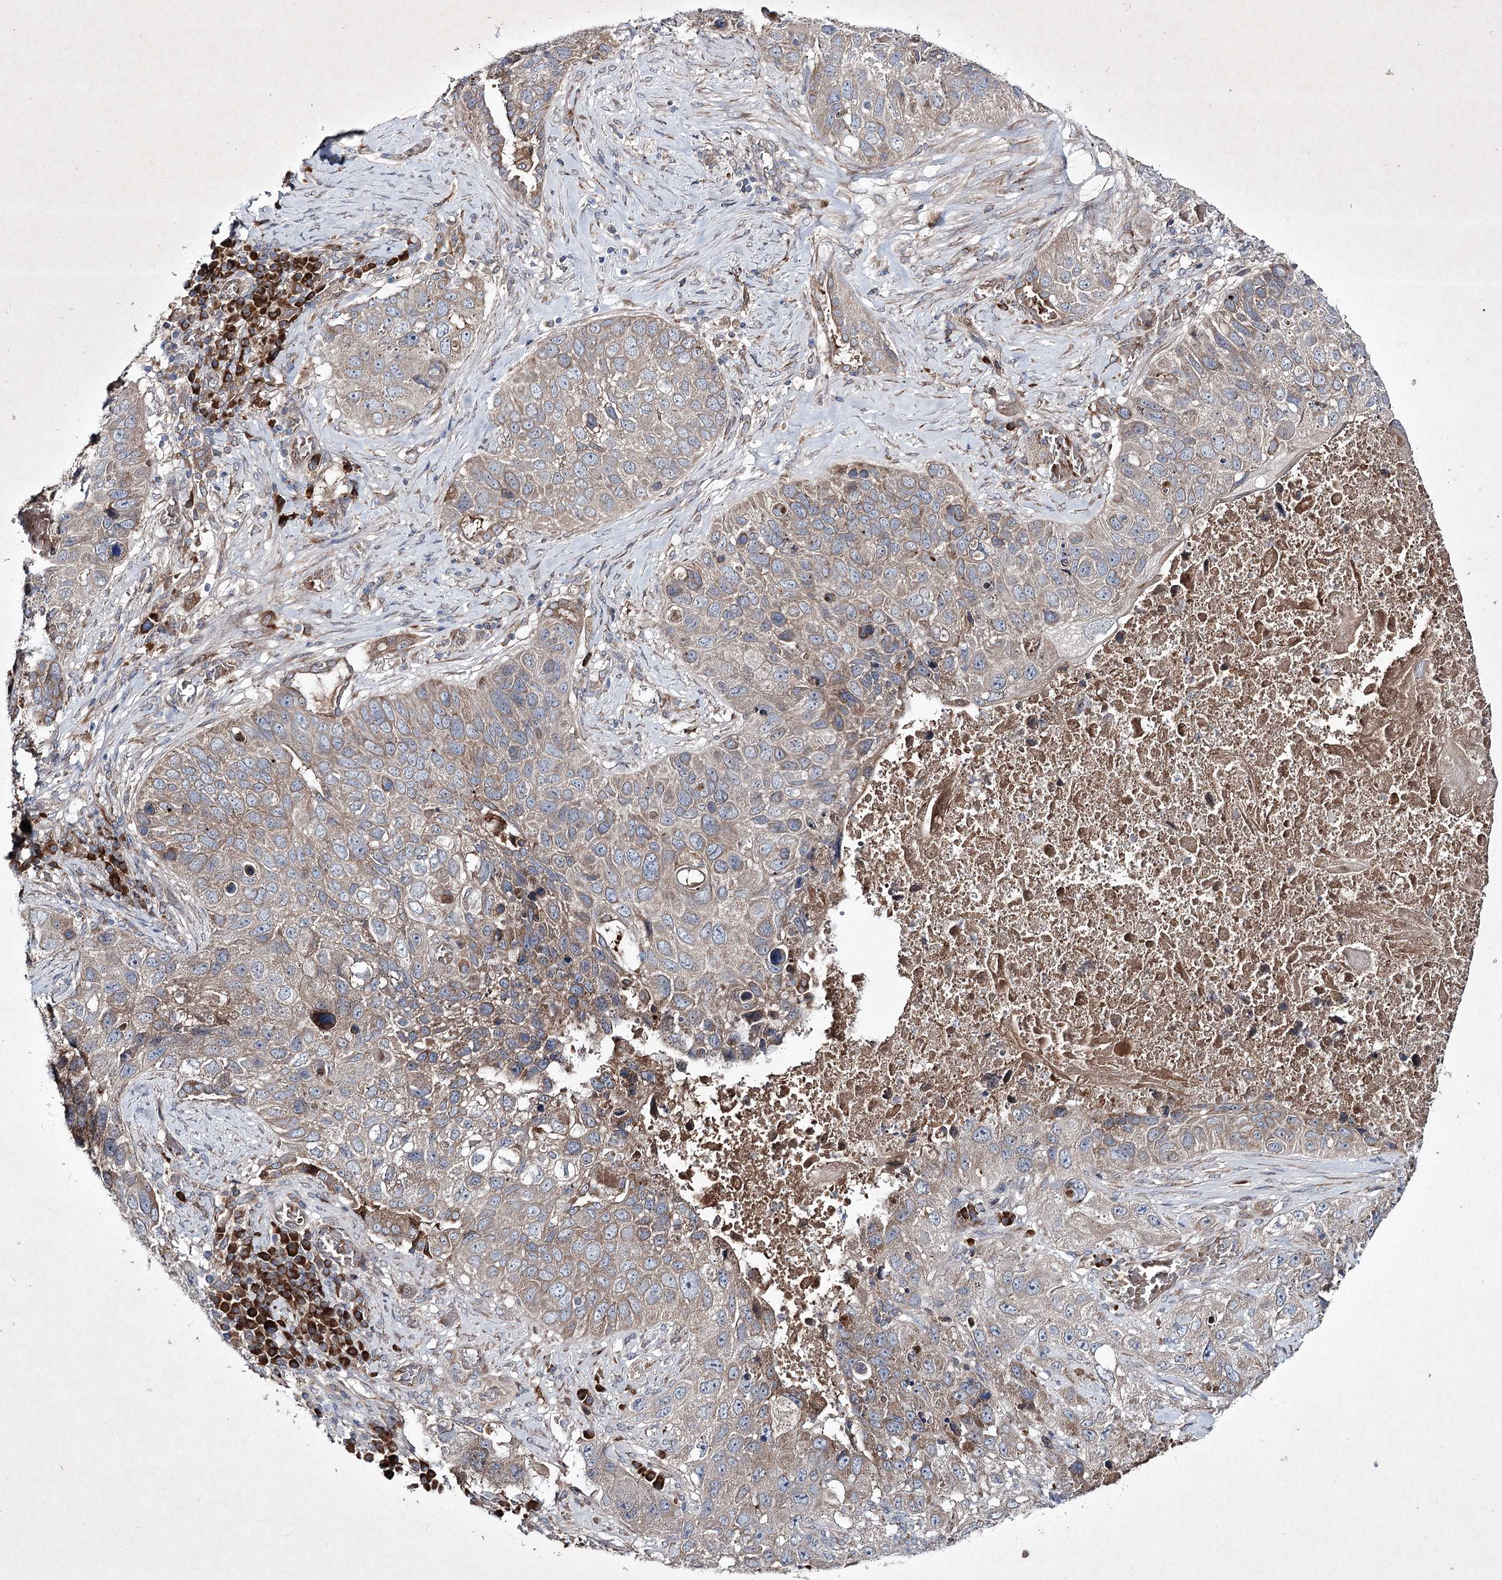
{"staining": {"intensity": "weak", "quantity": "25%-75%", "location": "cytoplasmic/membranous"}, "tissue": "lung cancer", "cell_type": "Tumor cells", "image_type": "cancer", "snomed": [{"axis": "morphology", "description": "Squamous cell carcinoma, NOS"}, {"axis": "topography", "description": "Lung"}], "caption": "DAB (3,3'-diaminobenzidine) immunohistochemical staining of human lung cancer (squamous cell carcinoma) reveals weak cytoplasmic/membranous protein expression in approximately 25%-75% of tumor cells.", "gene": "ALG9", "patient": {"sex": "male", "age": 61}}